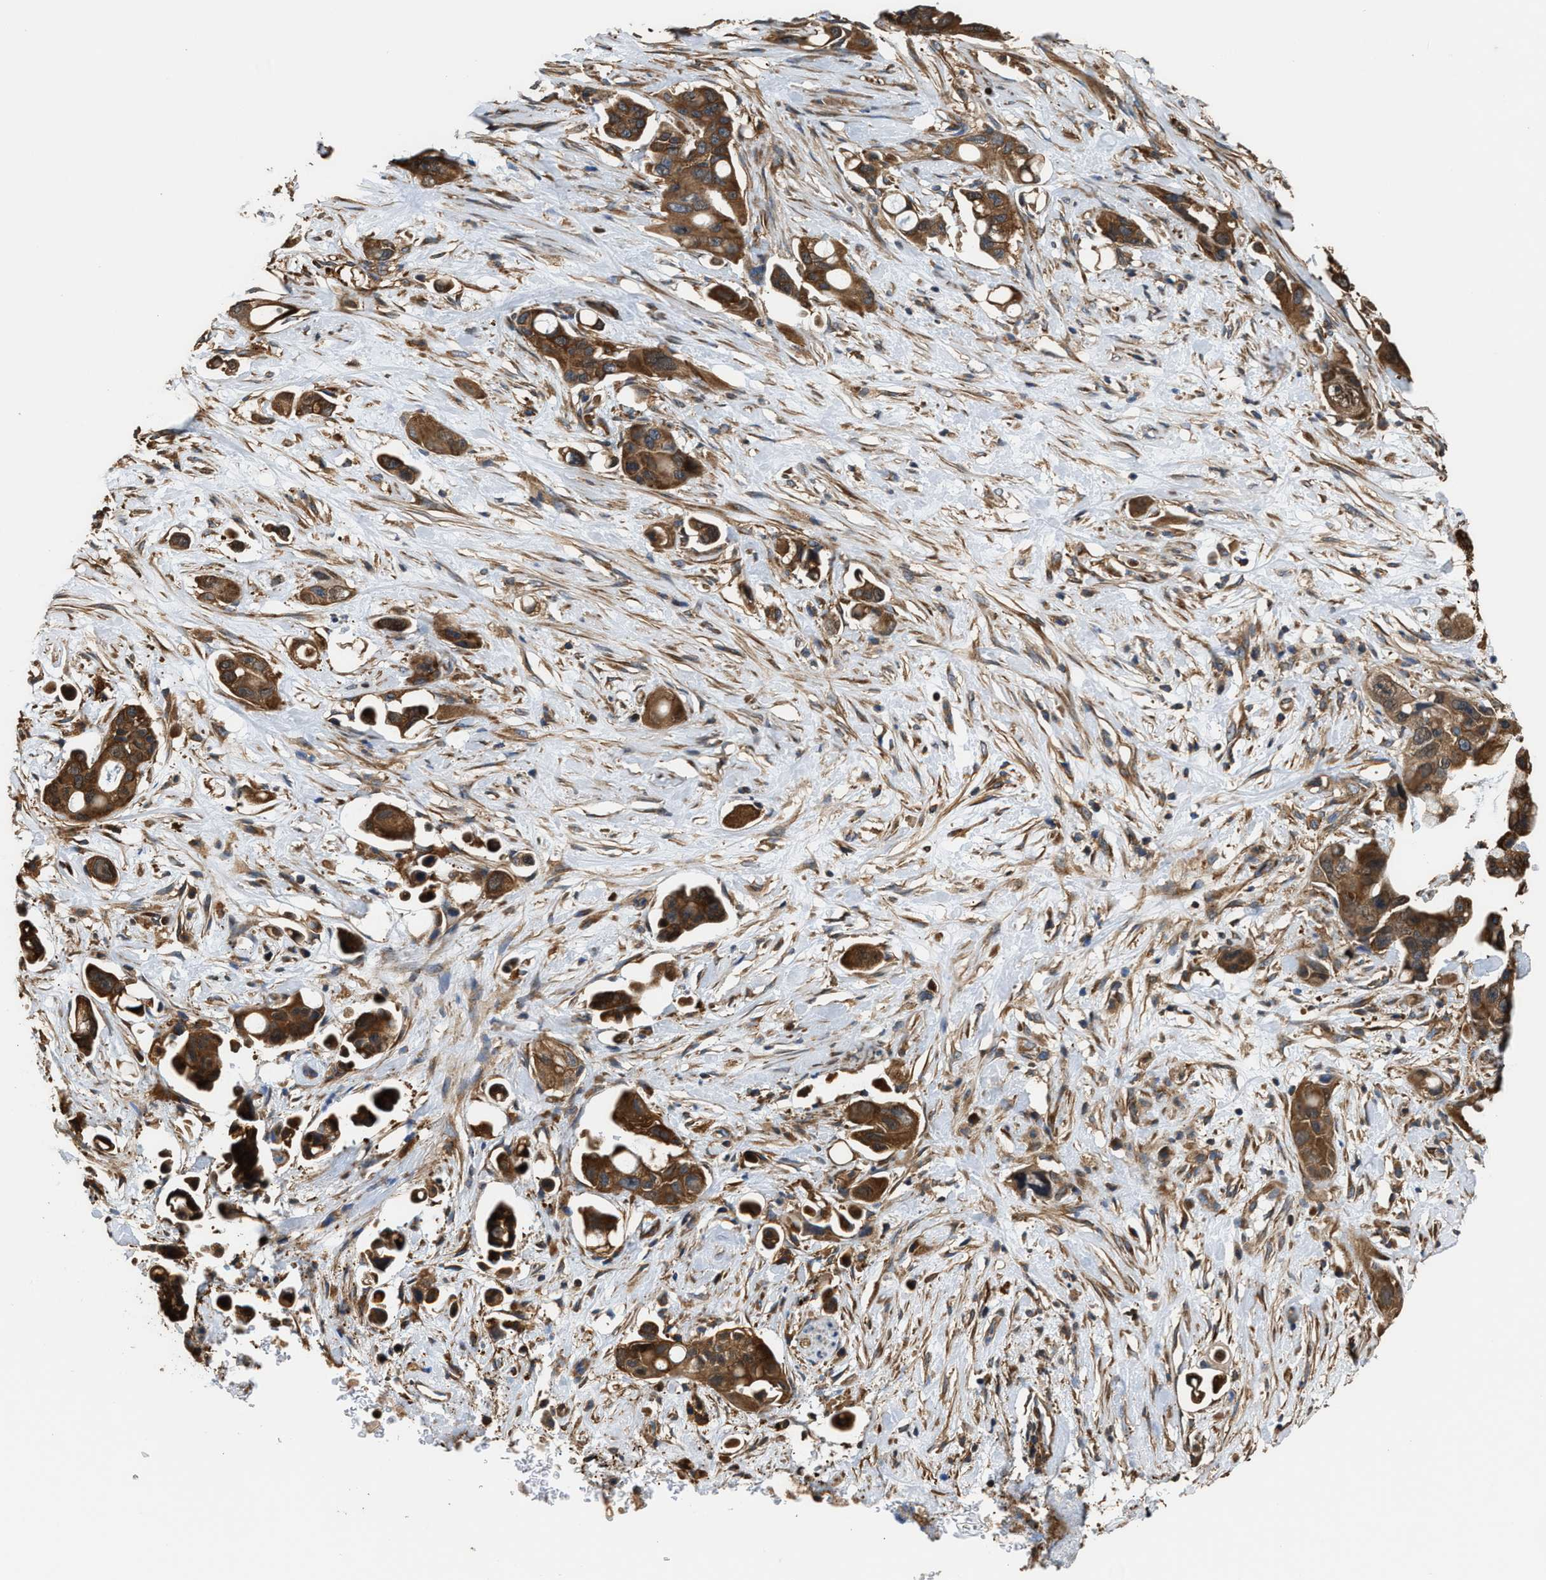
{"staining": {"intensity": "strong", "quantity": ">75%", "location": "cytoplasmic/membranous"}, "tissue": "pancreatic cancer", "cell_type": "Tumor cells", "image_type": "cancer", "snomed": [{"axis": "morphology", "description": "Adenocarcinoma, NOS"}, {"axis": "topography", "description": "Pancreas"}], "caption": "Immunohistochemical staining of pancreatic adenocarcinoma reveals high levels of strong cytoplasmic/membranous positivity in about >75% of tumor cells. (DAB (3,3'-diaminobenzidine) IHC with brightfield microscopy, high magnification).", "gene": "ATIC", "patient": {"sex": "male", "age": 53}}